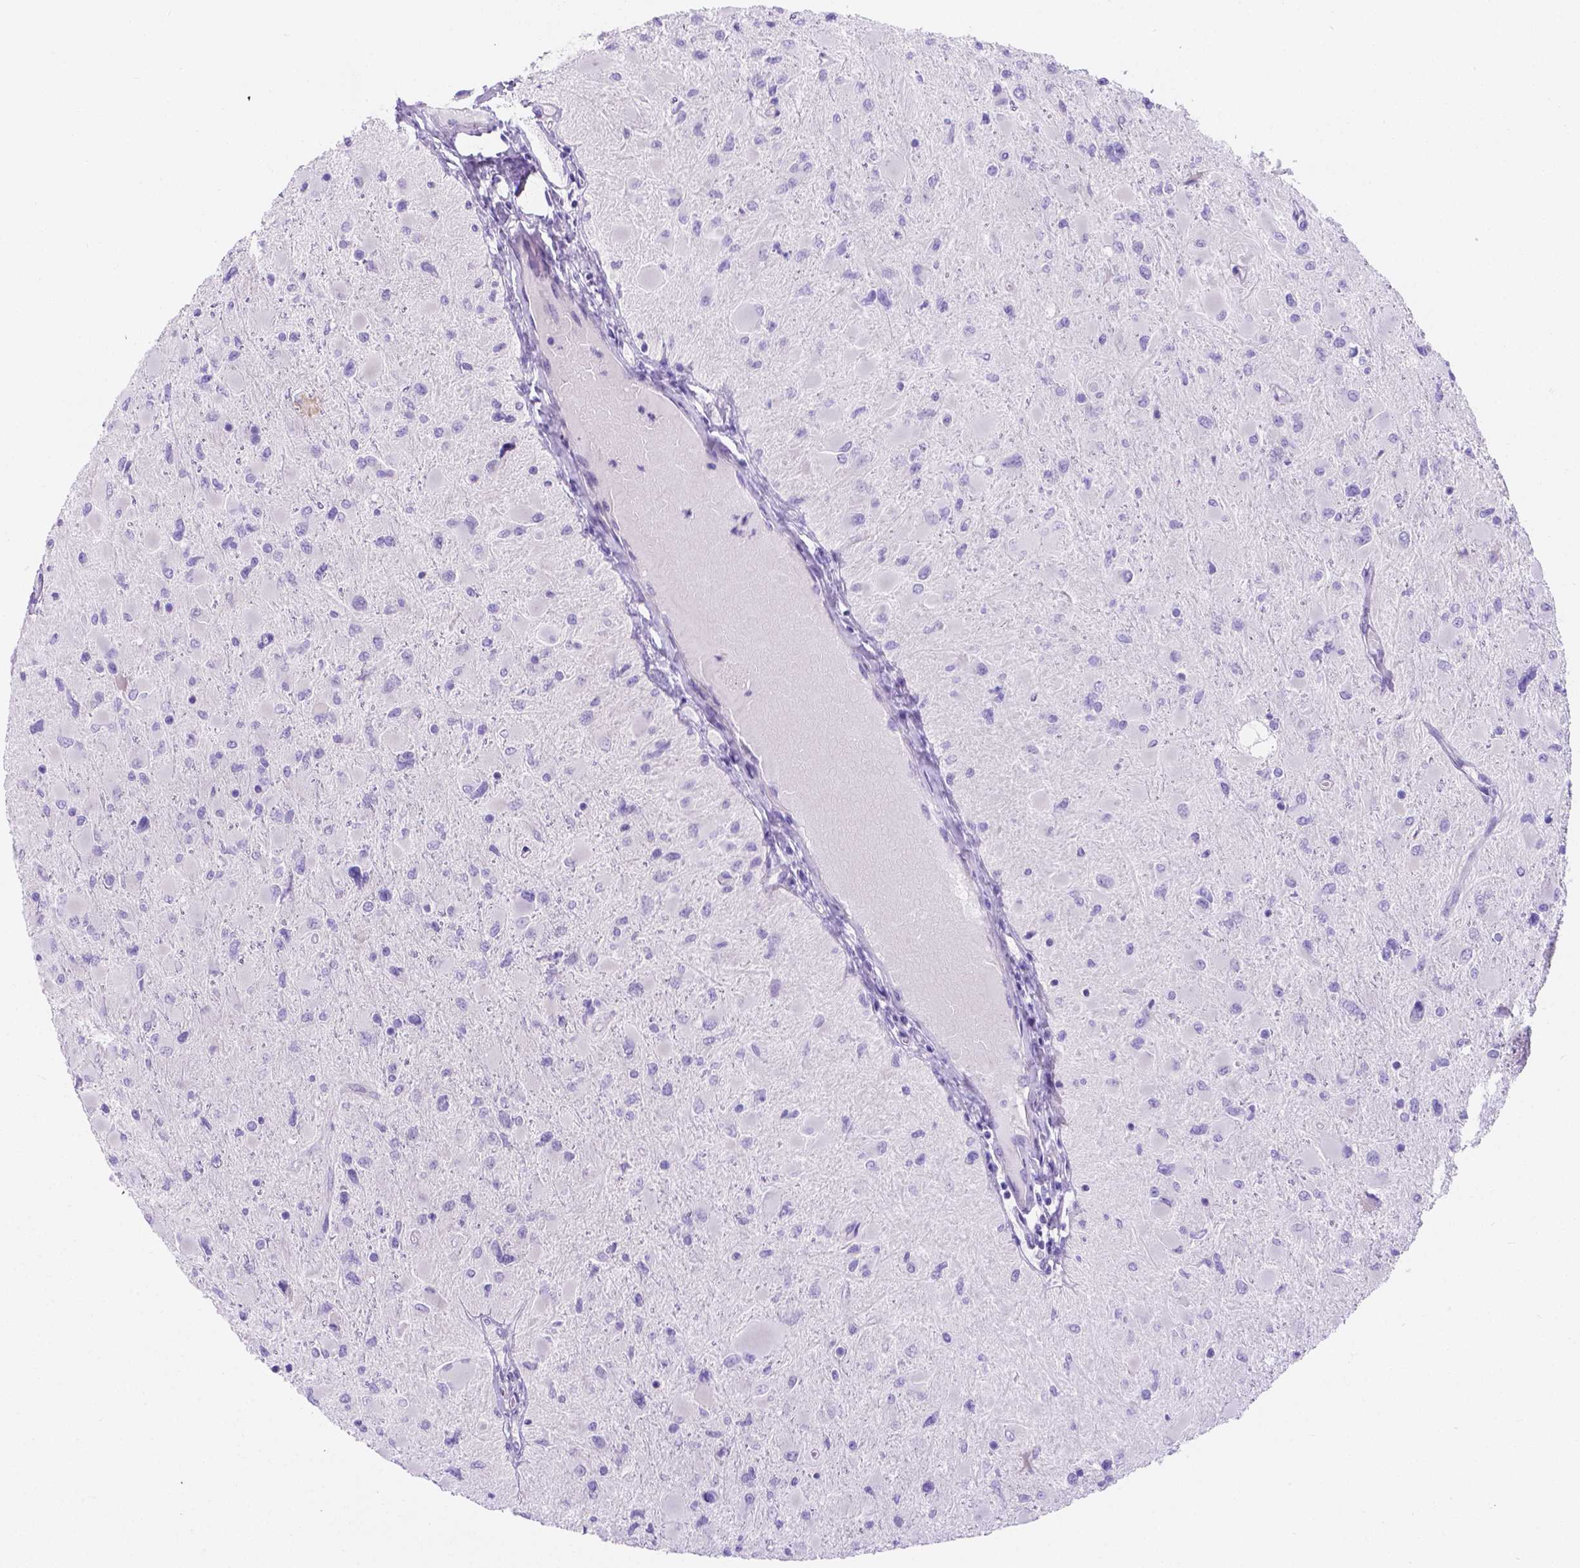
{"staining": {"intensity": "negative", "quantity": "none", "location": "none"}, "tissue": "glioma", "cell_type": "Tumor cells", "image_type": "cancer", "snomed": [{"axis": "morphology", "description": "Glioma, malignant, High grade"}, {"axis": "topography", "description": "Cerebral cortex"}], "caption": "Immunohistochemistry (IHC) micrograph of neoplastic tissue: human glioma stained with DAB displays no significant protein expression in tumor cells.", "gene": "MLN", "patient": {"sex": "female", "age": 36}}